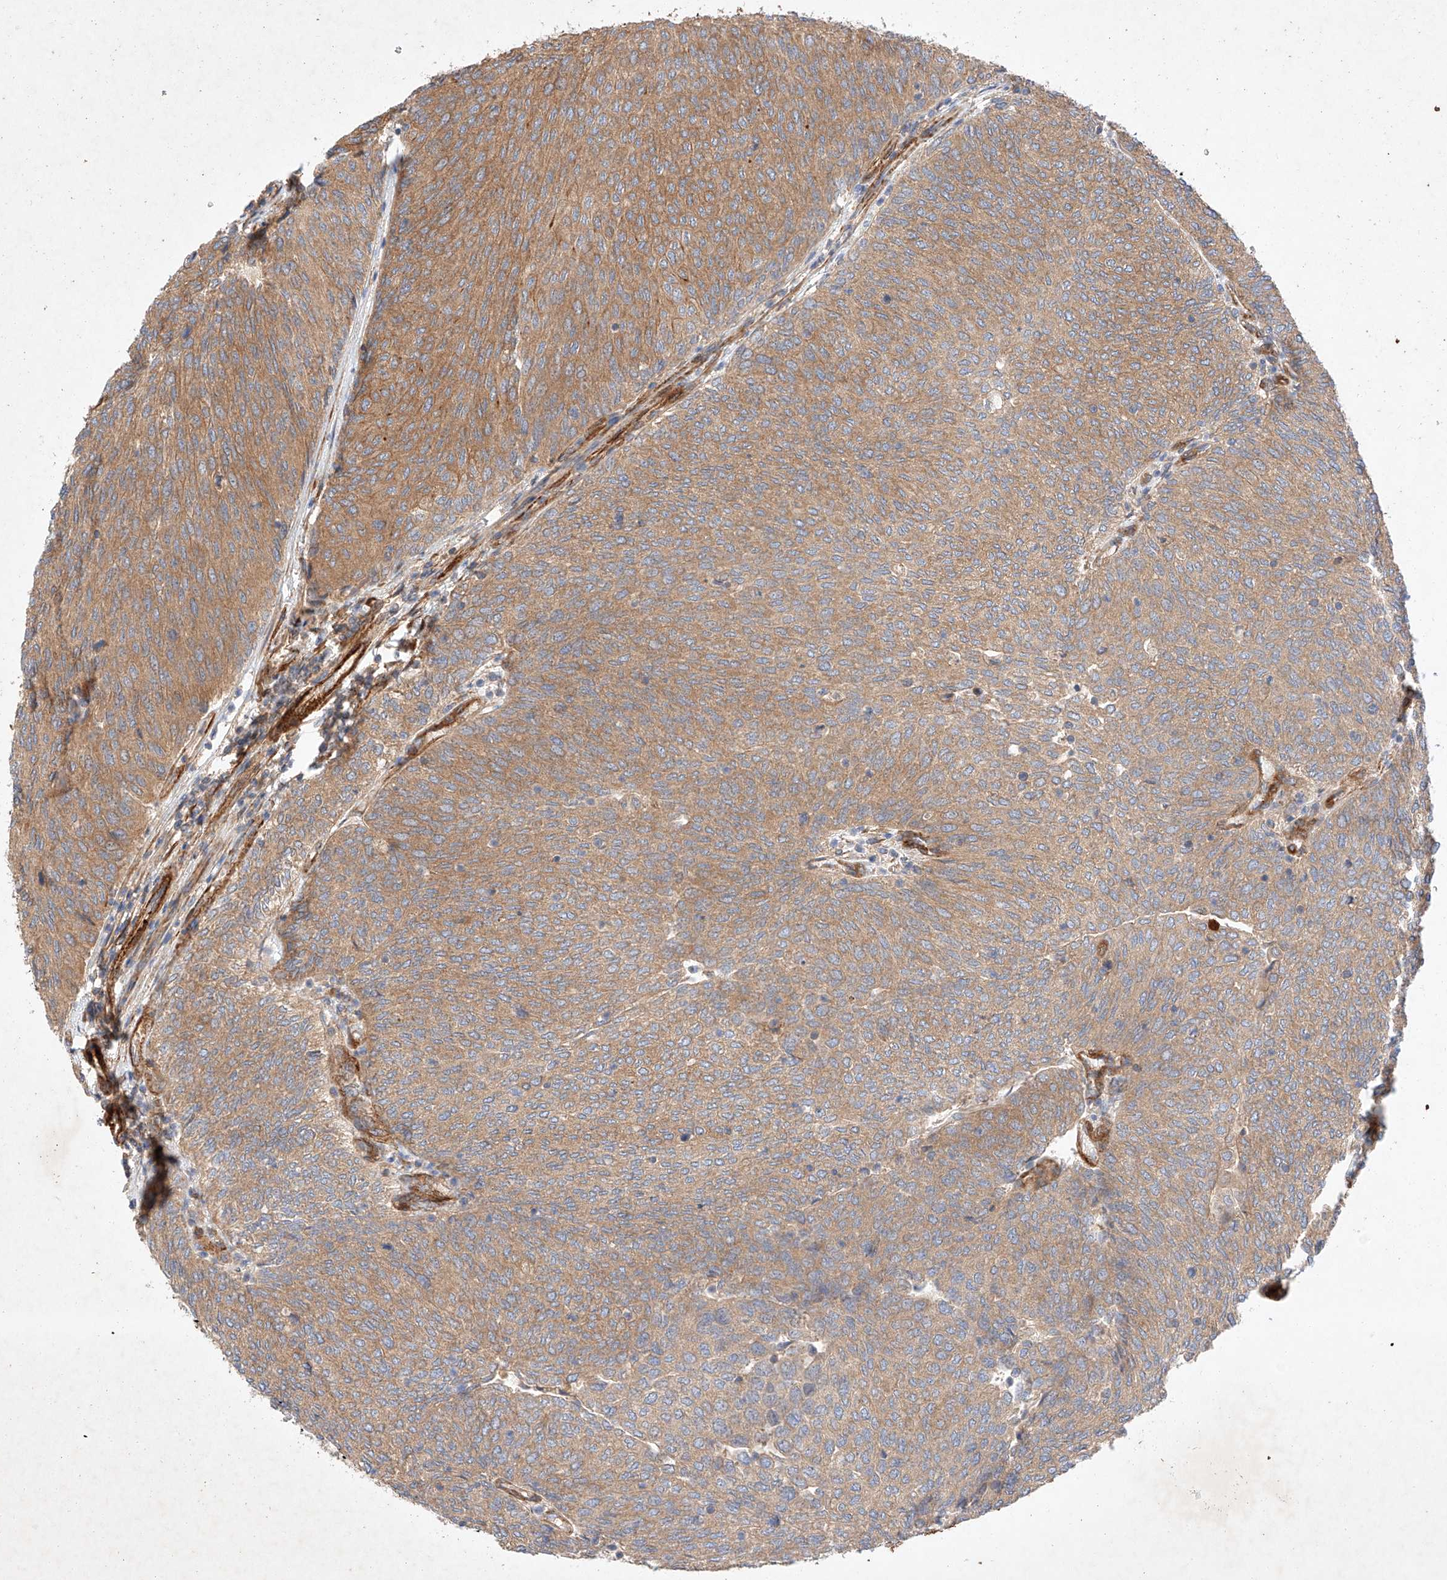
{"staining": {"intensity": "moderate", "quantity": ">75%", "location": "cytoplasmic/membranous"}, "tissue": "urothelial cancer", "cell_type": "Tumor cells", "image_type": "cancer", "snomed": [{"axis": "morphology", "description": "Urothelial carcinoma, Low grade"}, {"axis": "topography", "description": "Urinary bladder"}], "caption": "Immunohistochemical staining of low-grade urothelial carcinoma displays medium levels of moderate cytoplasmic/membranous protein positivity in about >75% of tumor cells.", "gene": "RAB23", "patient": {"sex": "female", "age": 79}}